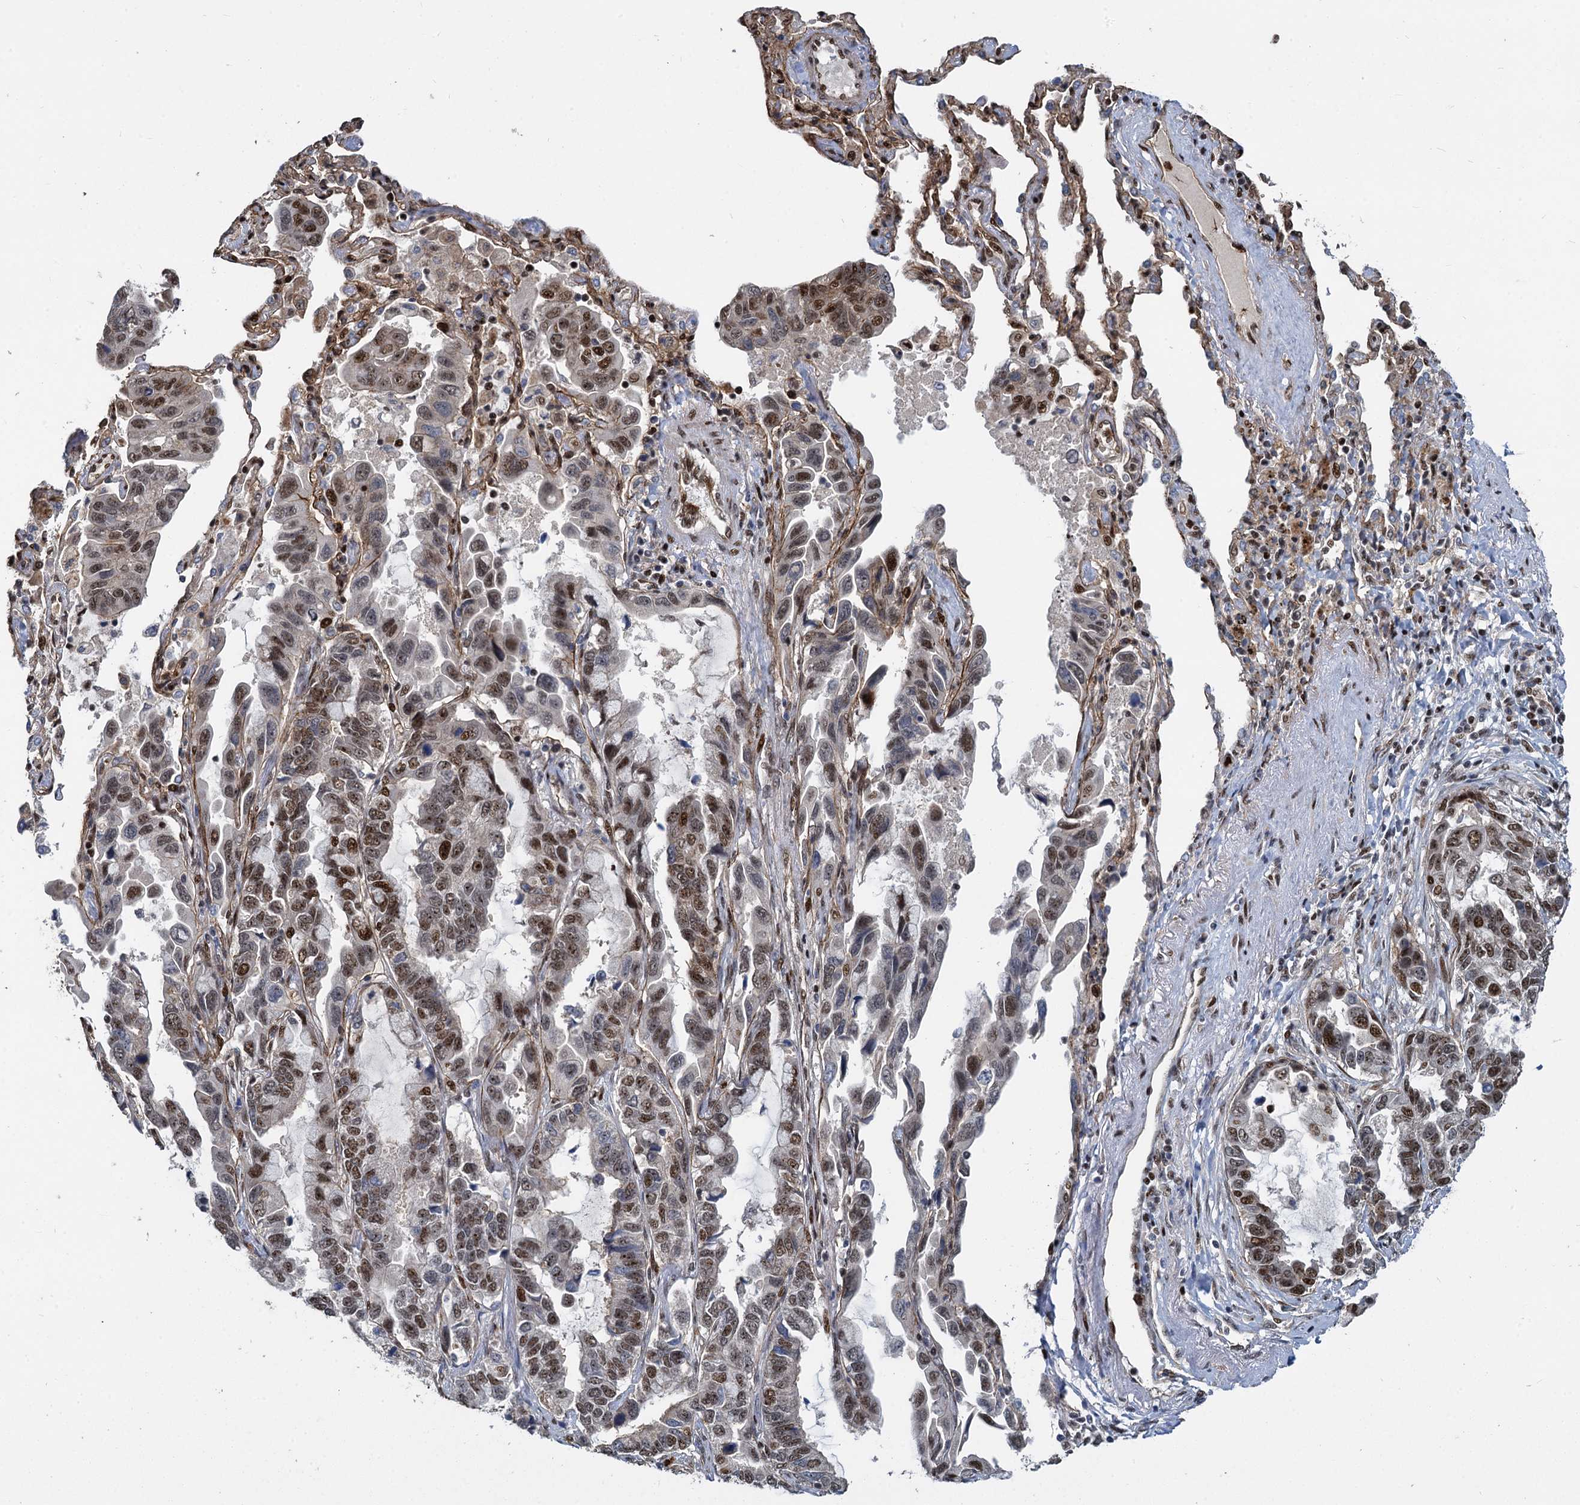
{"staining": {"intensity": "moderate", "quantity": "25%-75%", "location": "nuclear"}, "tissue": "lung cancer", "cell_type": "Tumor cells", "image_type": "cancer", "snomed": [{"axis": "morphology", "description": "Adenocarcinoma, NOS"}, {"axis": "topography", "description": "Lung"}], "caption": "IHC histopathology image of neoplastic tissue: lung adenocarcinoma stained using immunohistochemistry demonstrates medium levels of moderate protein expression localized specifically in the nuclear of tumor cells, appearing as a nuclear brown color.", "gene": "ANKRD49", "patient": {"sex": "male", "age": 64}}